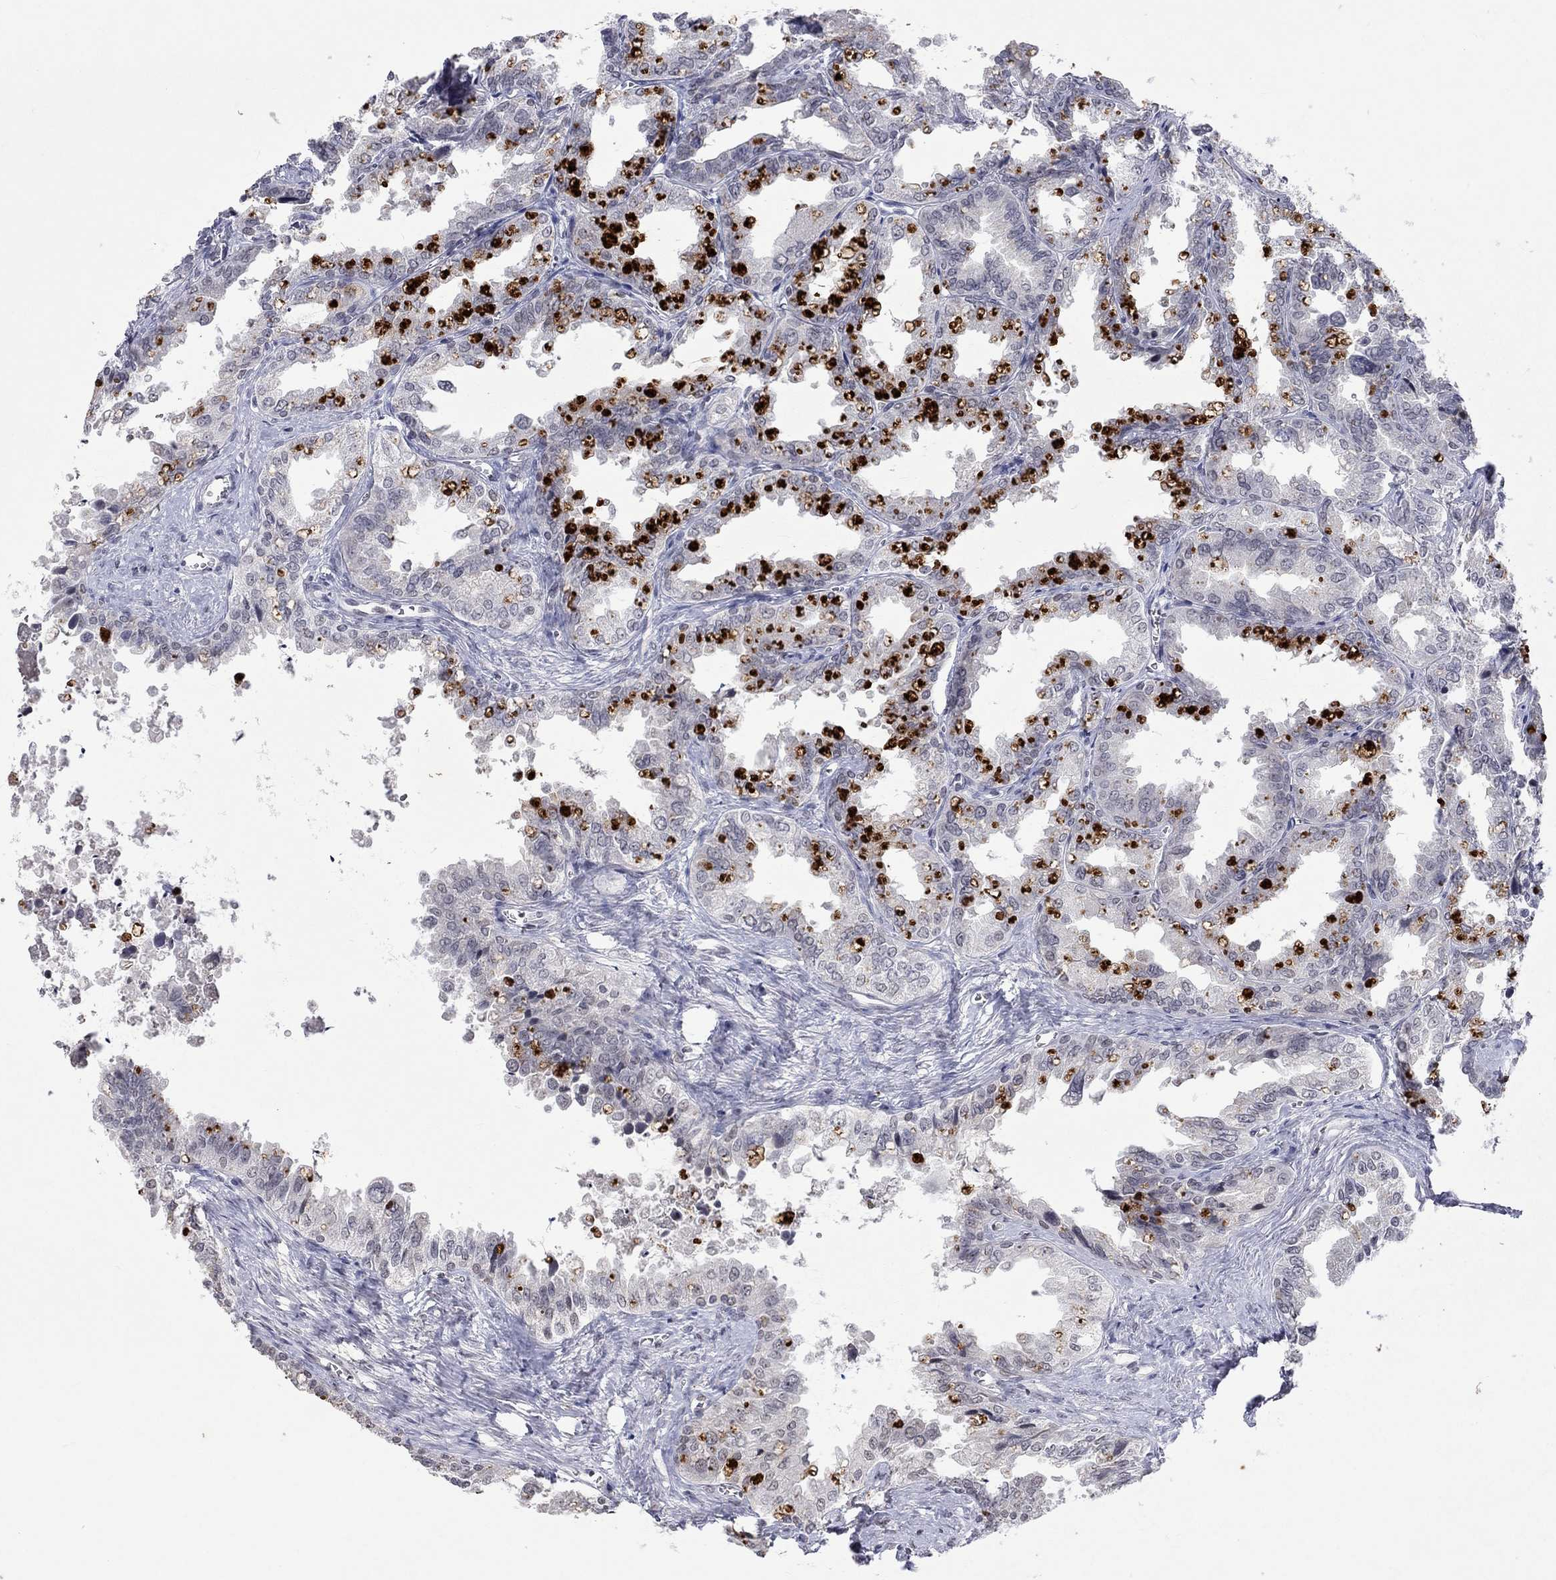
{"staining": {"intensity": "negative", "quantity": "none", "location": "none"}, "tissue": "seminal vesicle", "cell_type": "Glandular cells", "image_type": "normal", "snomed": [{"axis": "morphology", "description": "Normal tissue, NOS"}, {"axis": "topography", "description": "Seminal veicle"}], "caption": "Immunohistochemical staining of normal human seminal vesicle displays no significant staining in glandular cells.", "gene": "TMEM143", "patient": {"sex": "male", "age": 67}}